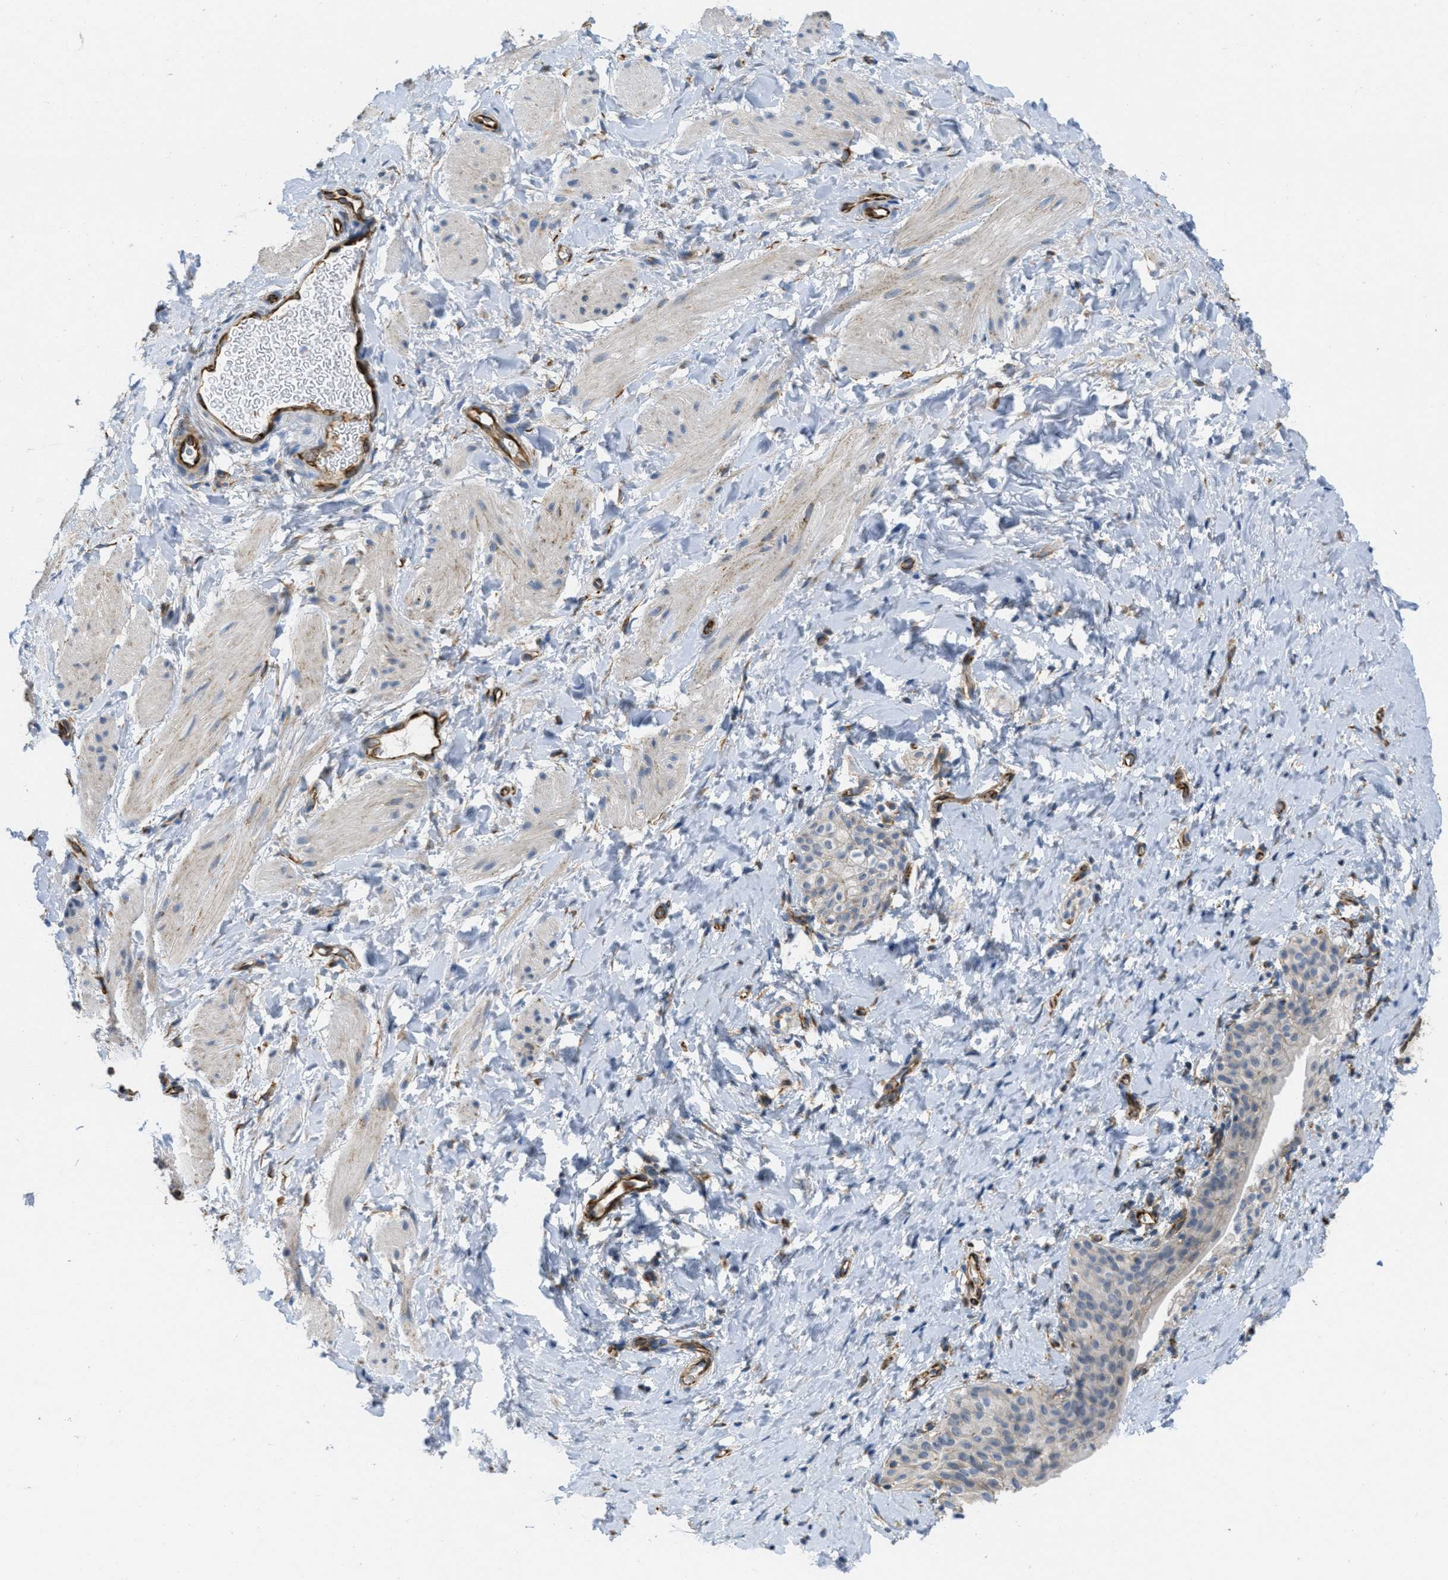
{"staining": {"intensity": "weak", "quantity": "<25%", "location": "cytoplasmic/membranous"}, "tissue": "smooth muscle", "cell_type": "Smooth muscle cells", "image_type": "normal", "snomed": [{"axis": "morphology", "description": "Normal tissue, NOS"}, {"axis": "topography", "description": "Smooth muscle"}], "caption": "Human smooth muscle stained for a protein using immunohistochemistry (IHC) shows no positivity in smooth muscle cells.", "gene": "BTN3A1", "patient": {"sex": "male", "age": 16}}